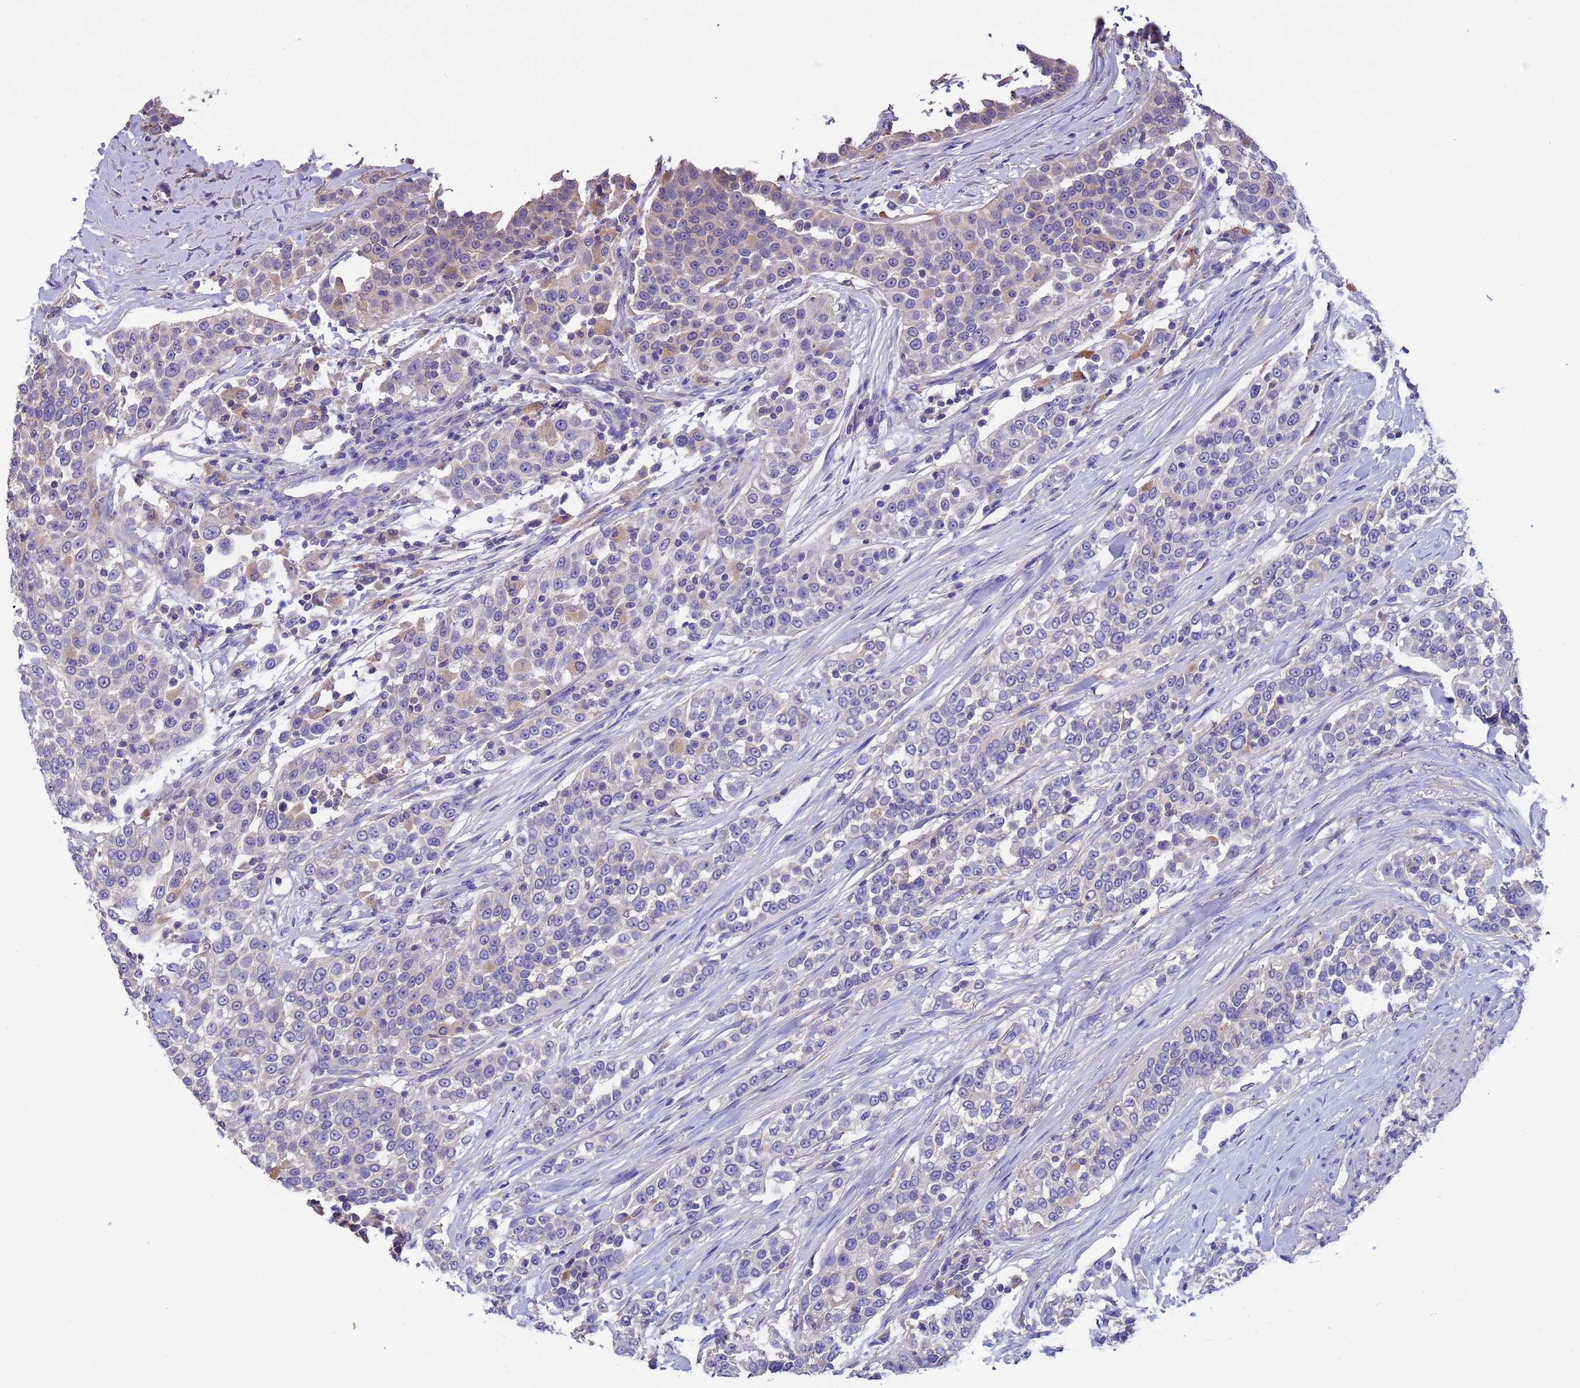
{"staining": {"intensity": "negative", "quantity": "none", "location": "none"}, "tissue": "urothelial cancer", "cell_type": "Tumor cells", "image_type": "cancer", "snomed": [{"axis": "morphology", "description": "Urothelial carcinoma, High grade"}, {"axis": "topography", "description": "Urinary bladder"}], "caption": "A high-resolution micrograph shows IHC staining of urothelial carcinoma (high-grade), which reveals no significant expression in tumor cells.", "gene": "SRL", "patient": {"sex": "female", "age": 80}}